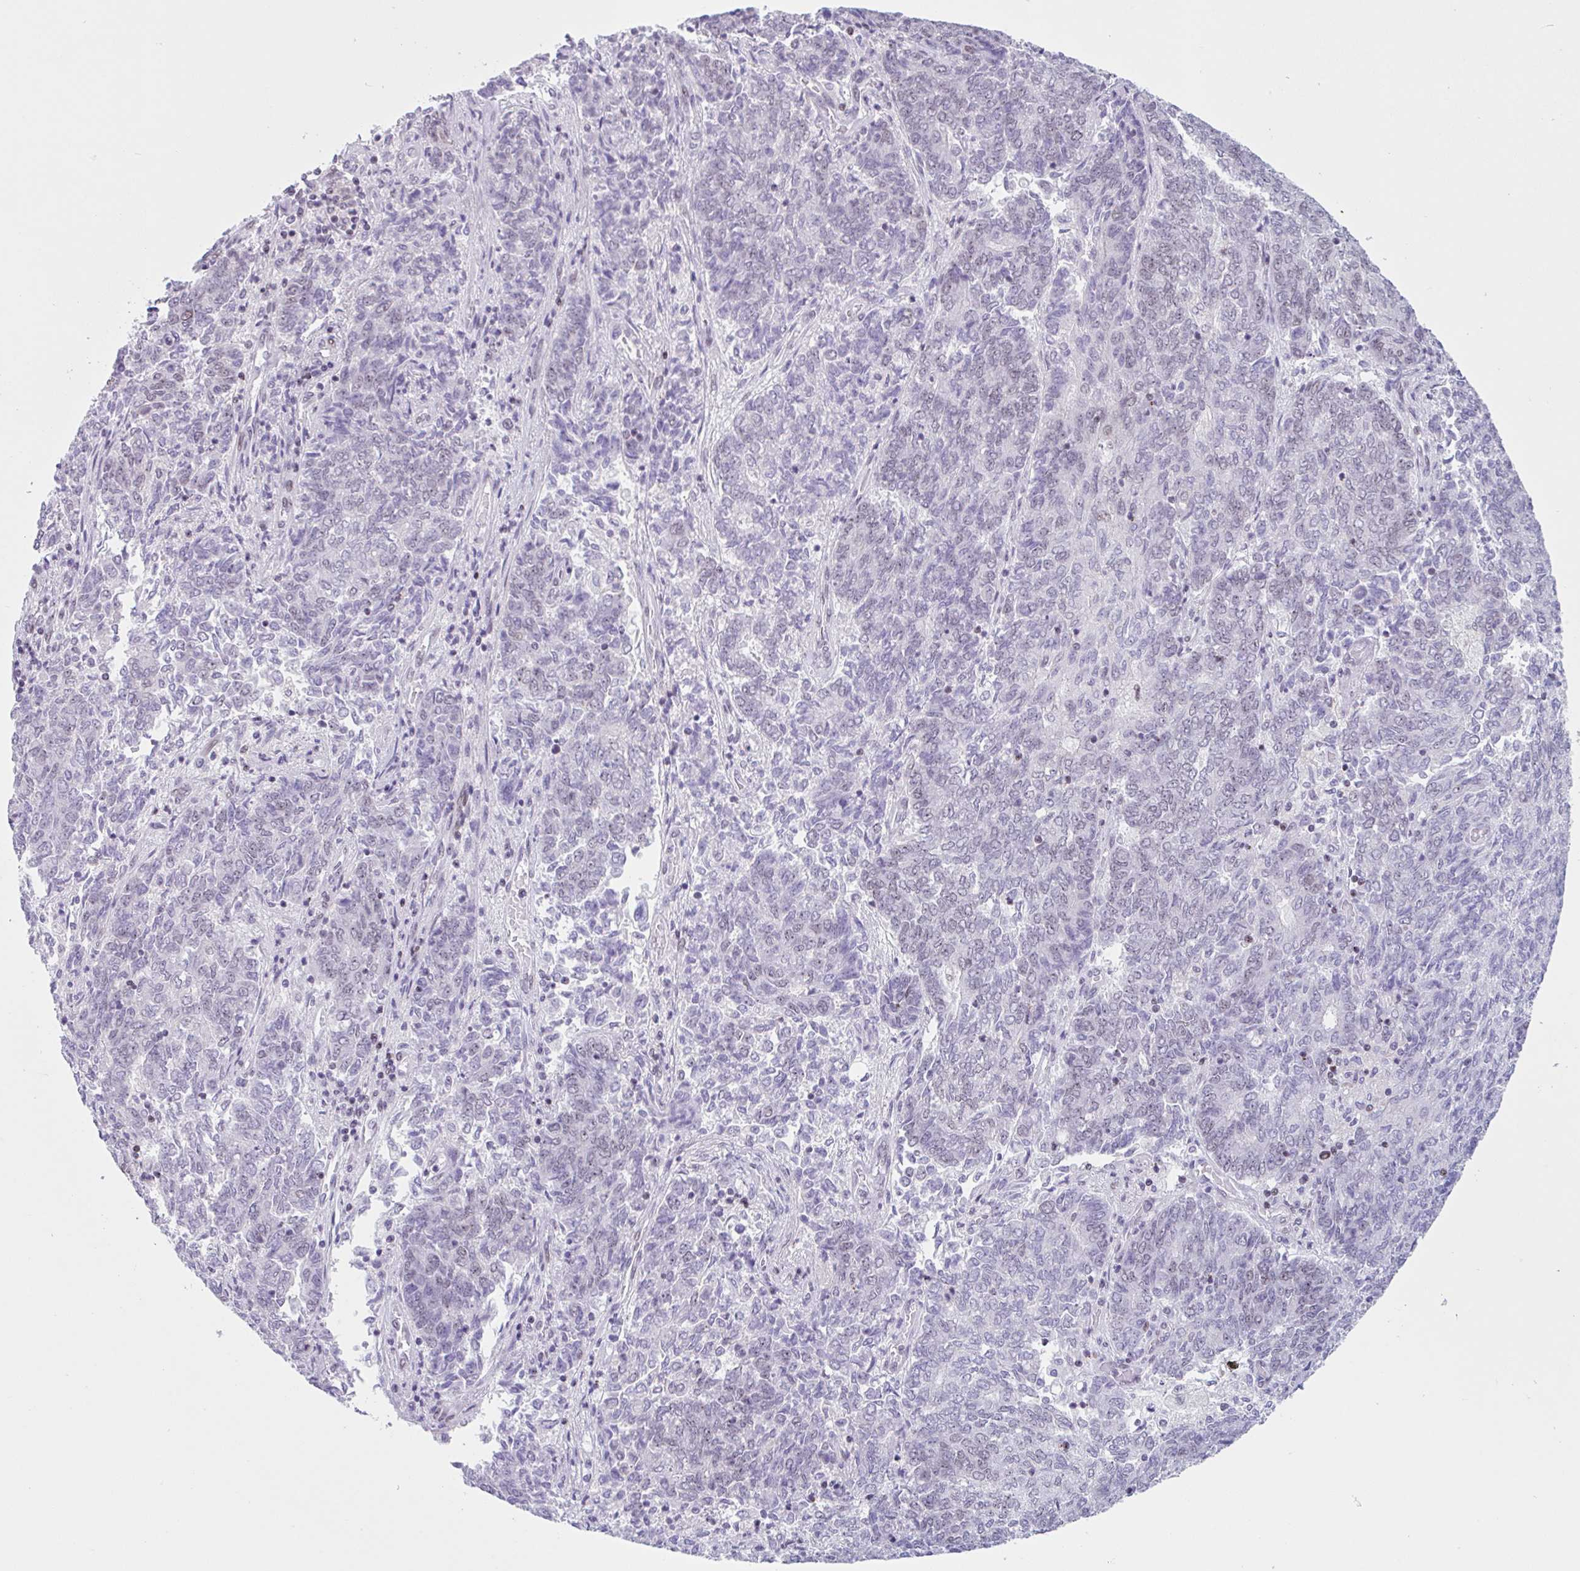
{"staining": {"intensity": "weak", "quantity": "25%-75%", "location": "nuclear"}, "tissue": "endometrial cancer", "cell_type": "Tumor cells", "image_type": "cancer", "snomed": [{"axis": "morphology", "description": "Adenocarcinoma, NOS"}, {"axis": "topography", "description": "Endometrium"}], "caption": "The immunohistochemical stain labels weak nuclear staining in tumor cells of endometrial adenocarcinoma tissue.", "gene": "LENG9", "patient": {"sex": "female", "age": 80}}